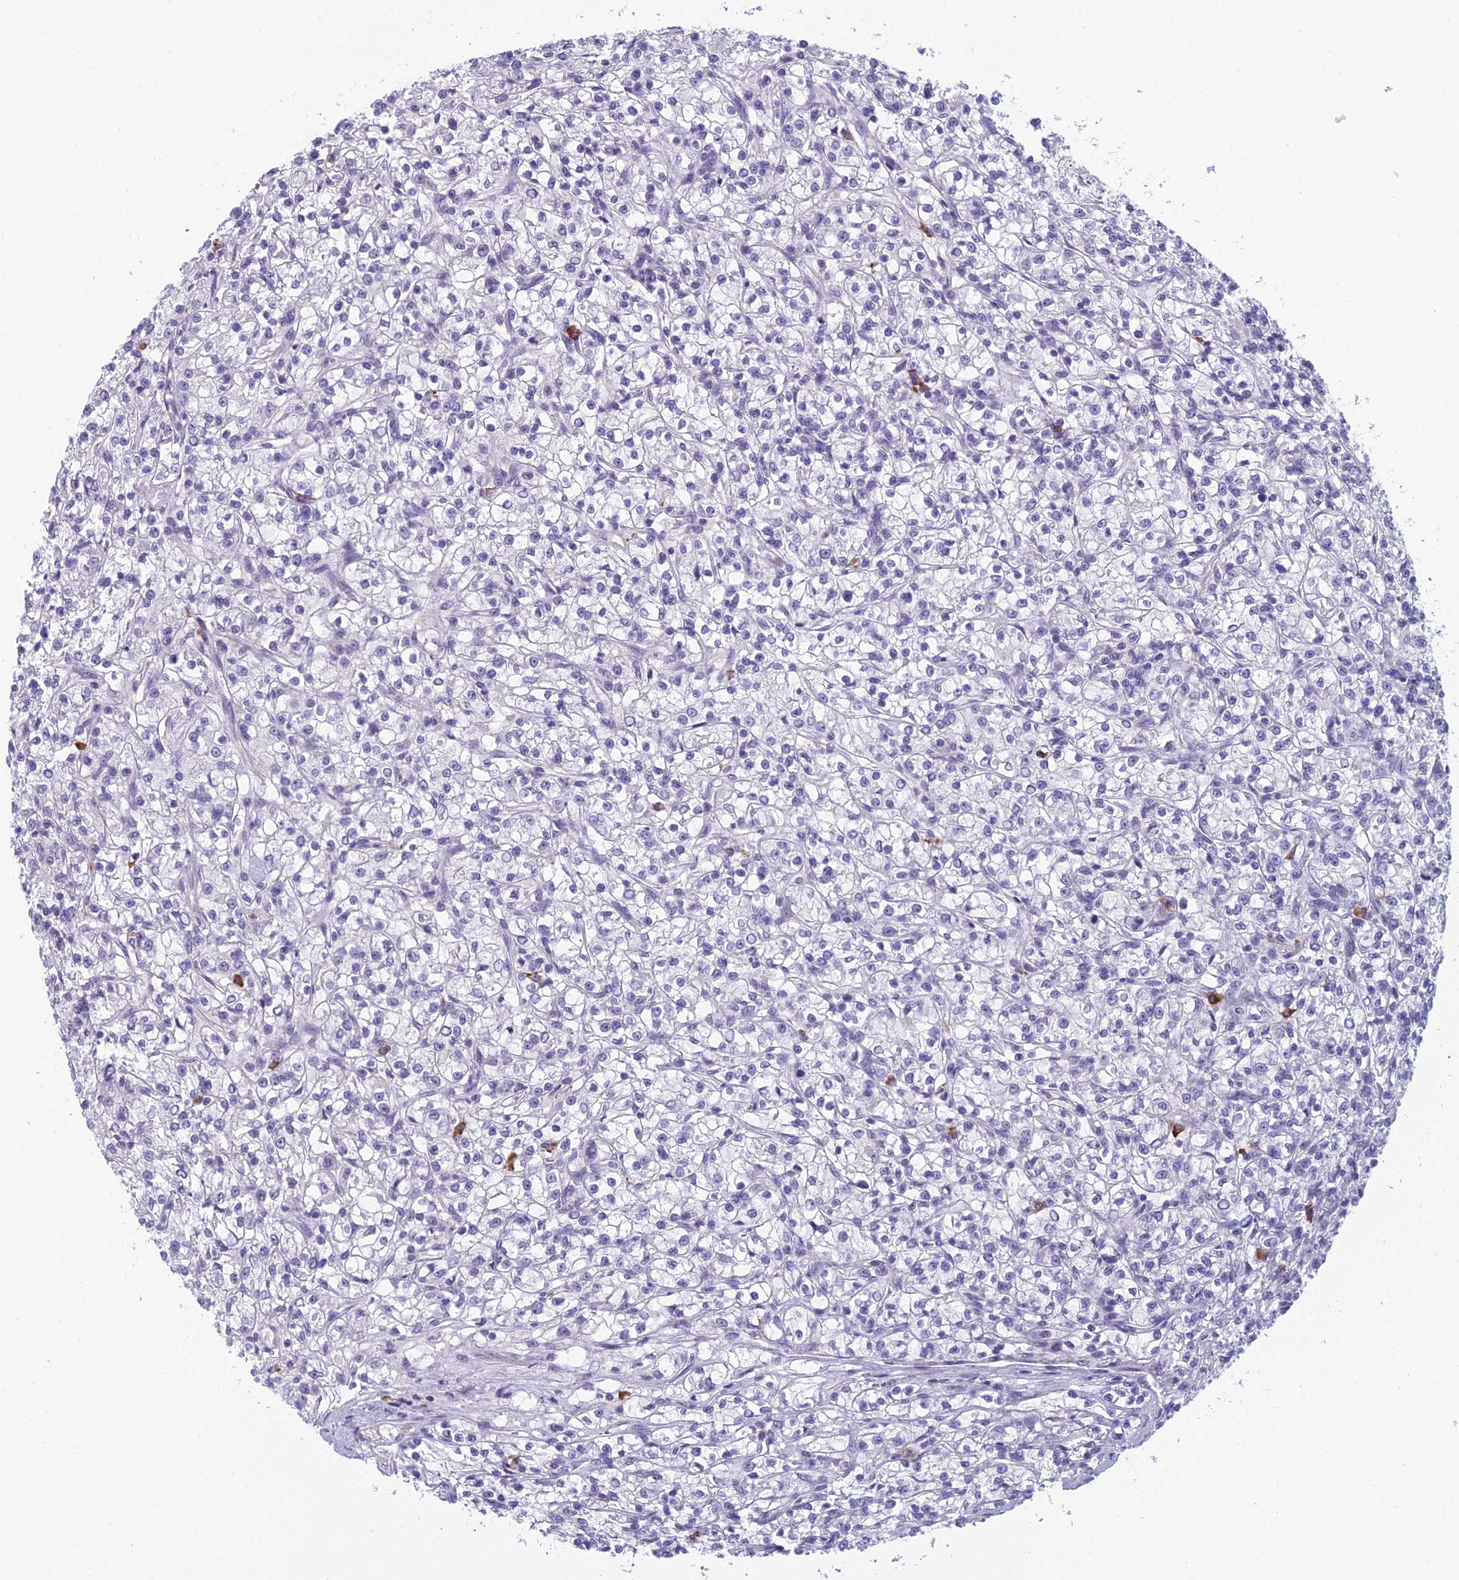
{"staining": {"intensity": "negative", "quantity": "none", "location": "none"}, "tissue": "renal cancer", "cell_type": "Tumor cells", "image_type": "cancer", "snomed": [{"axis": "morphology", "description": "Adenocarcinoma, NOS"}, {"axis": "topography", "description": "Kidney"}], "caption": "A high-resolution histopathology image shows immunohistochemistry staining of adenocarcinoma (renal), which reveals no significant expression in tumor cells.", "gene": "NOC2L", "patient": {"sex": "female", "age": 59}}